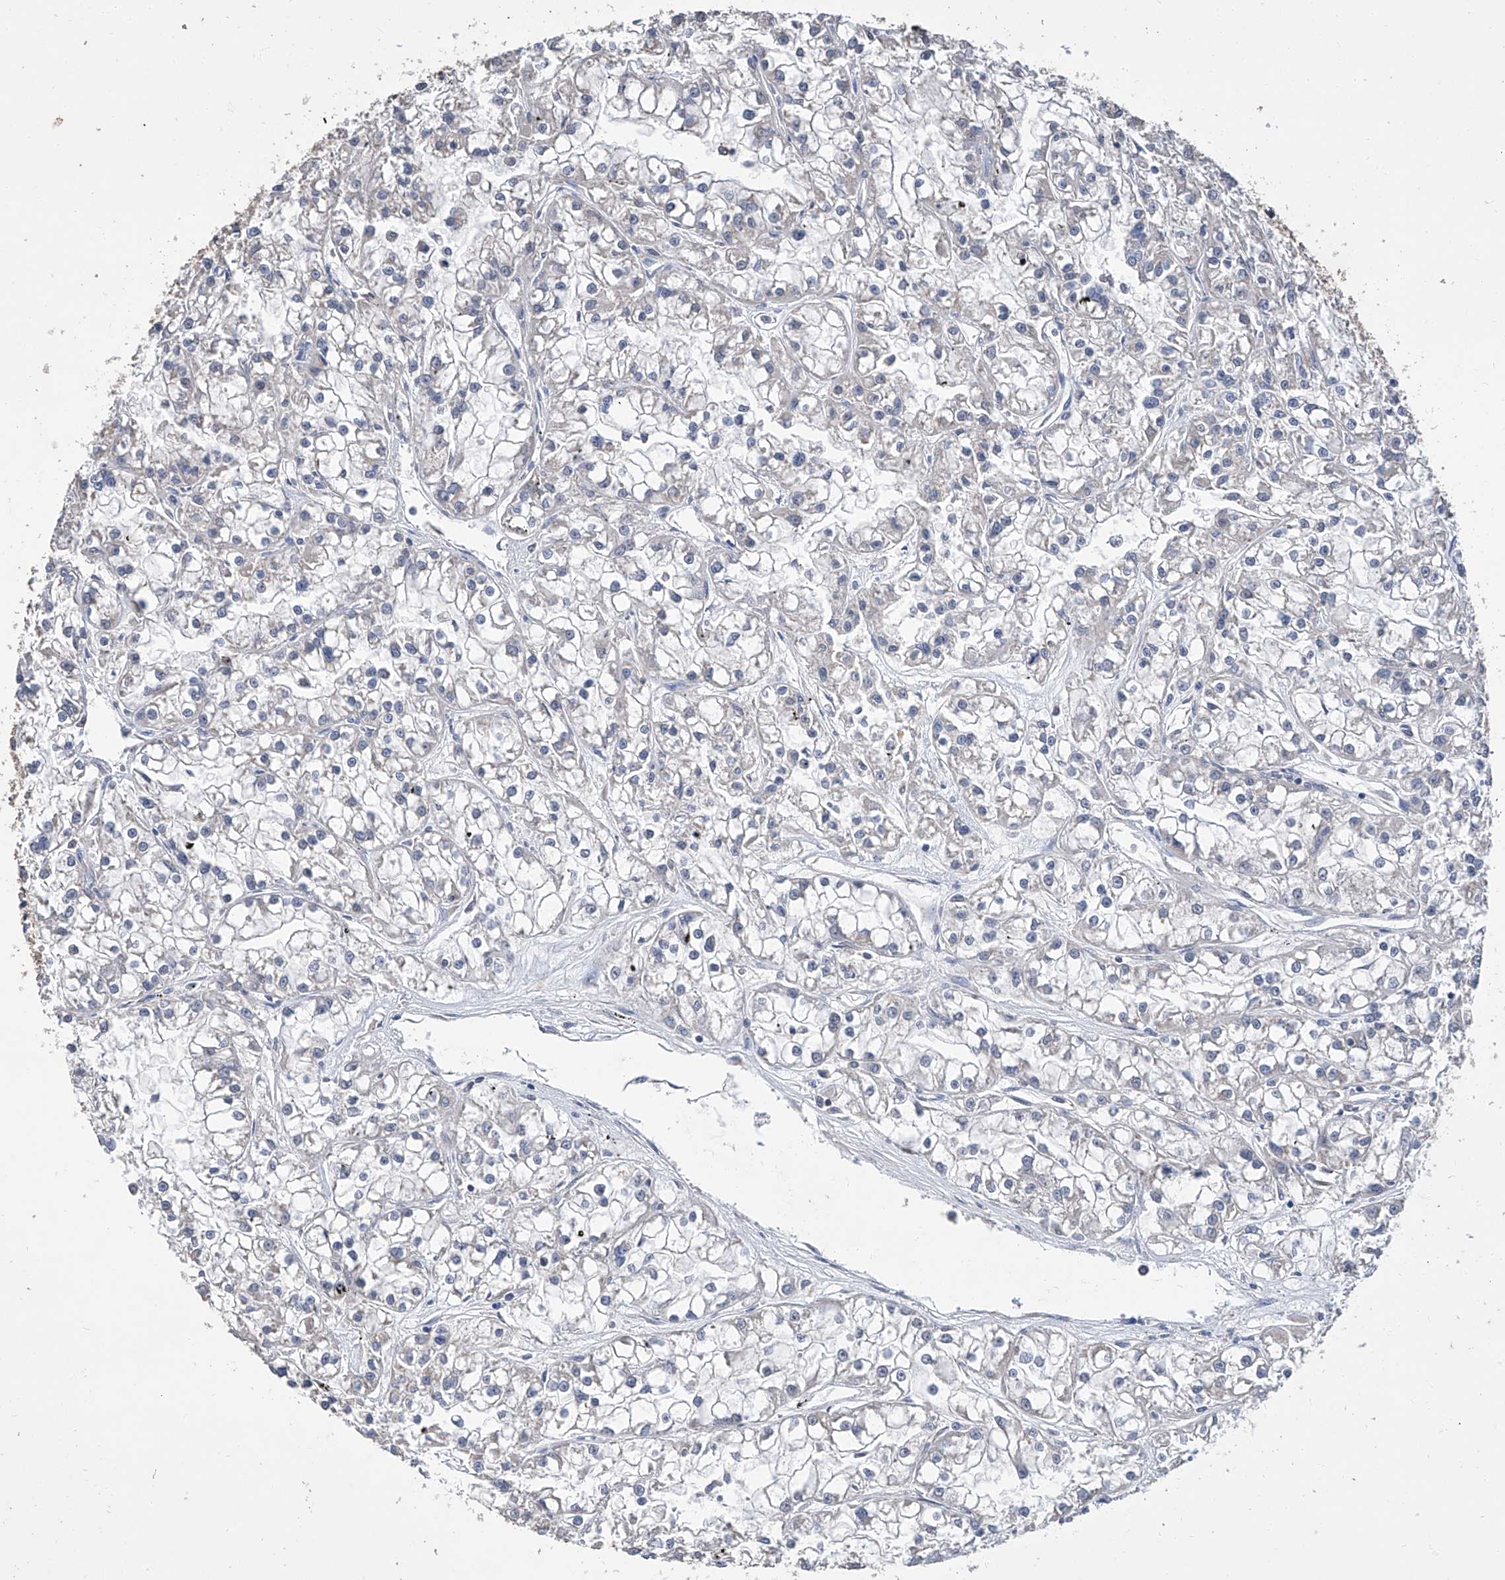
{"staining": {"intensity": "negative", "quantity": "none", "location": "none"}, "tissue": "renal cancer", "cell_type": "Tumor cells", "image_type": "cancer", "snomed": [{"axis": "morphology", "description": "Adenocarcinoma, NOS"}, {"axis": "topography", "description": "Kidney"}], "caption": "Immunohistochemistry (IHC) photomicrograph of neoplastic tissue: adenocarcinoma (renal) stained with DAB shows no significant protein staining in tumor cells.", "gene": "GPT", "patient": {"sex": "female", "age": 52}}